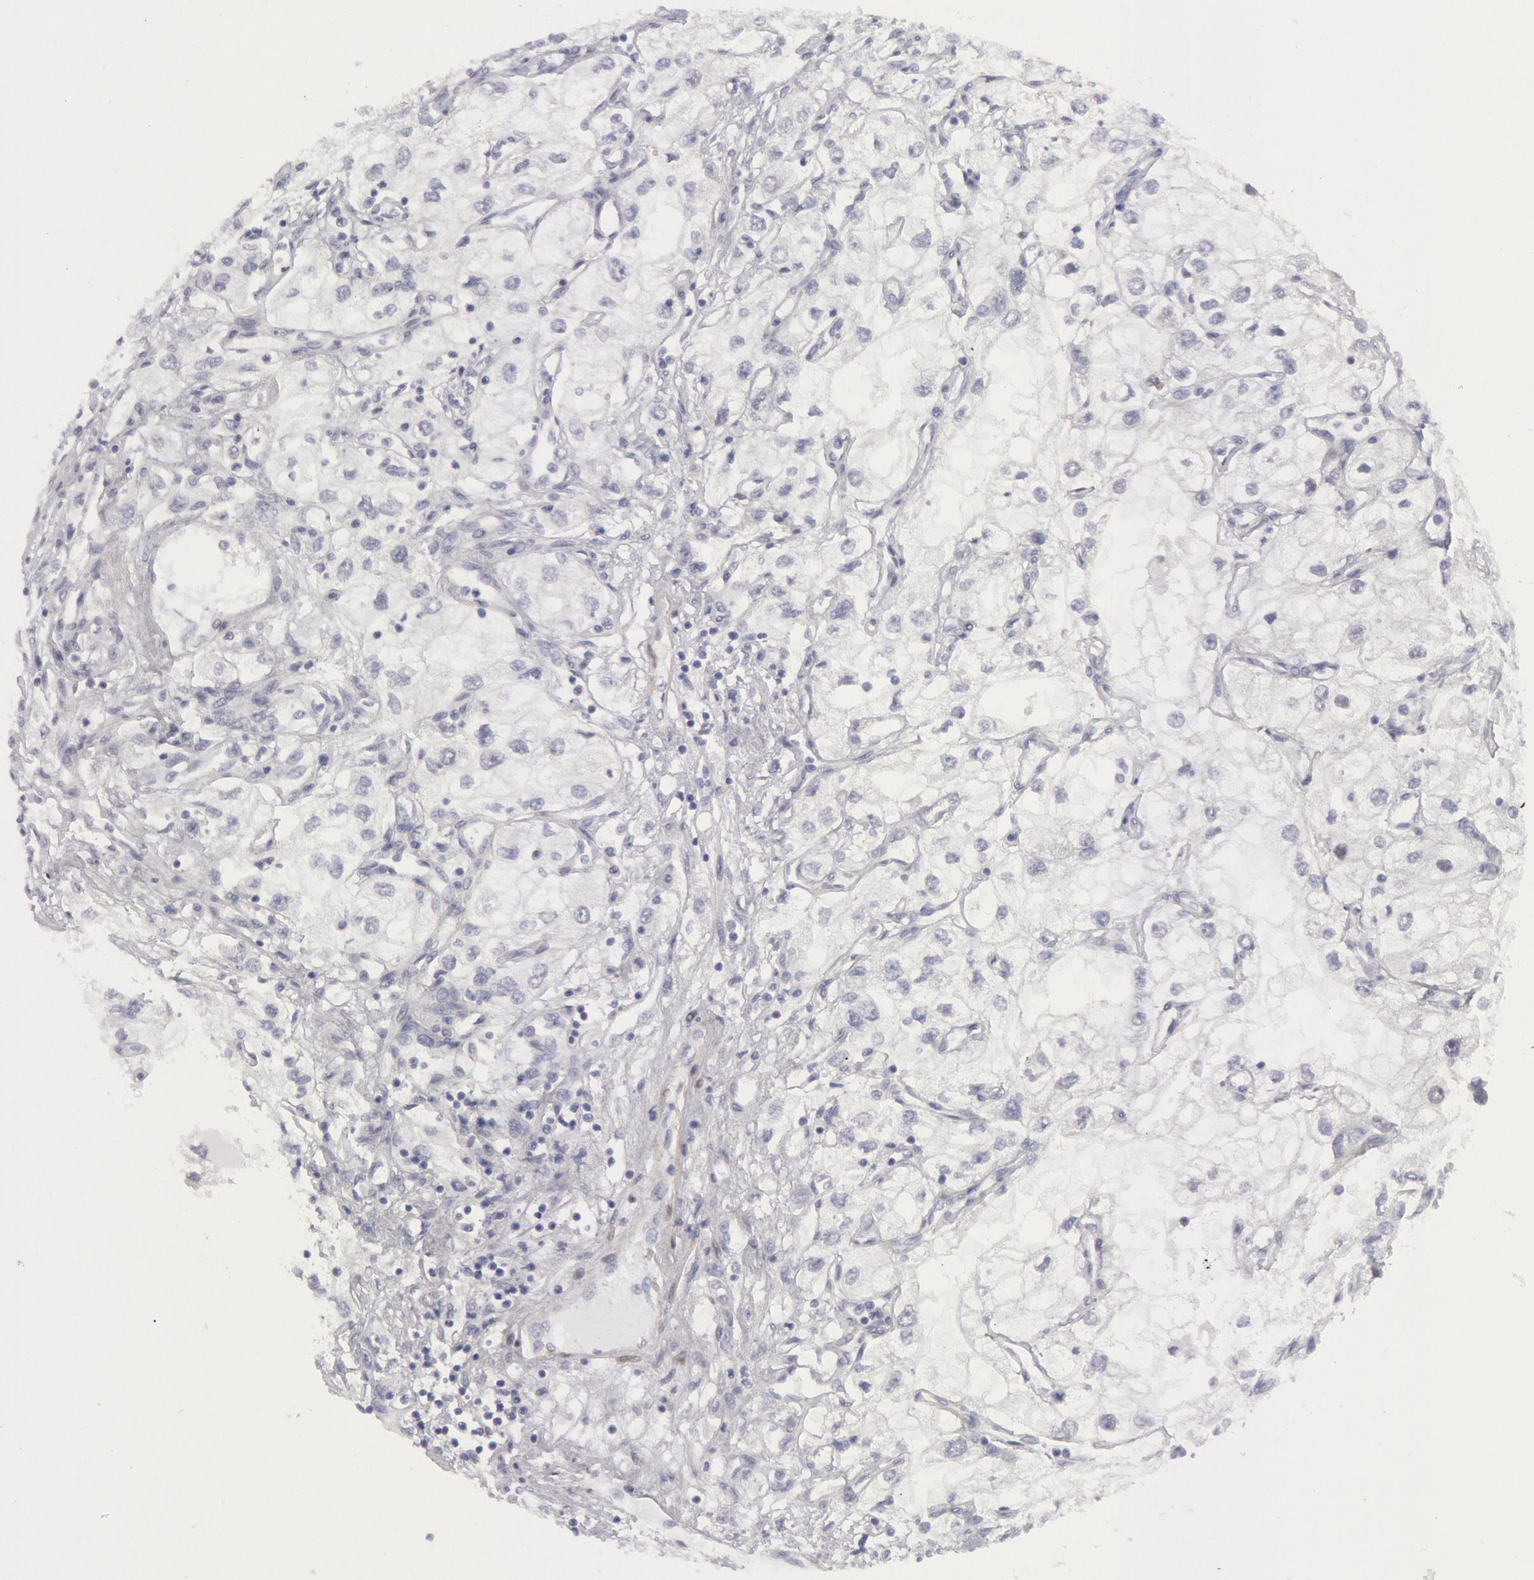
{"staining": {"intensity": "negative", "quantity": "none", "location": "none"}, "tissue": "renal cancer", "cell_type": "Tumor cells", "image_type": "cancer", "snomed": [{"axis": "morphology", "description": "Adenocarcinoma, NOS"}, {"axis": "topography", "description": "Kidney"}], "caption": "Immunohistochemical staining of renal cancer shows no significant positivity in tumor cells. The staining is performed using DAB (3,3'-diaminobenzidine) brown chromogen with nuclei counter-stained in using hematoxylin.", "gene": "FHL1", "patient": {"sex": "male", "age": 57}}